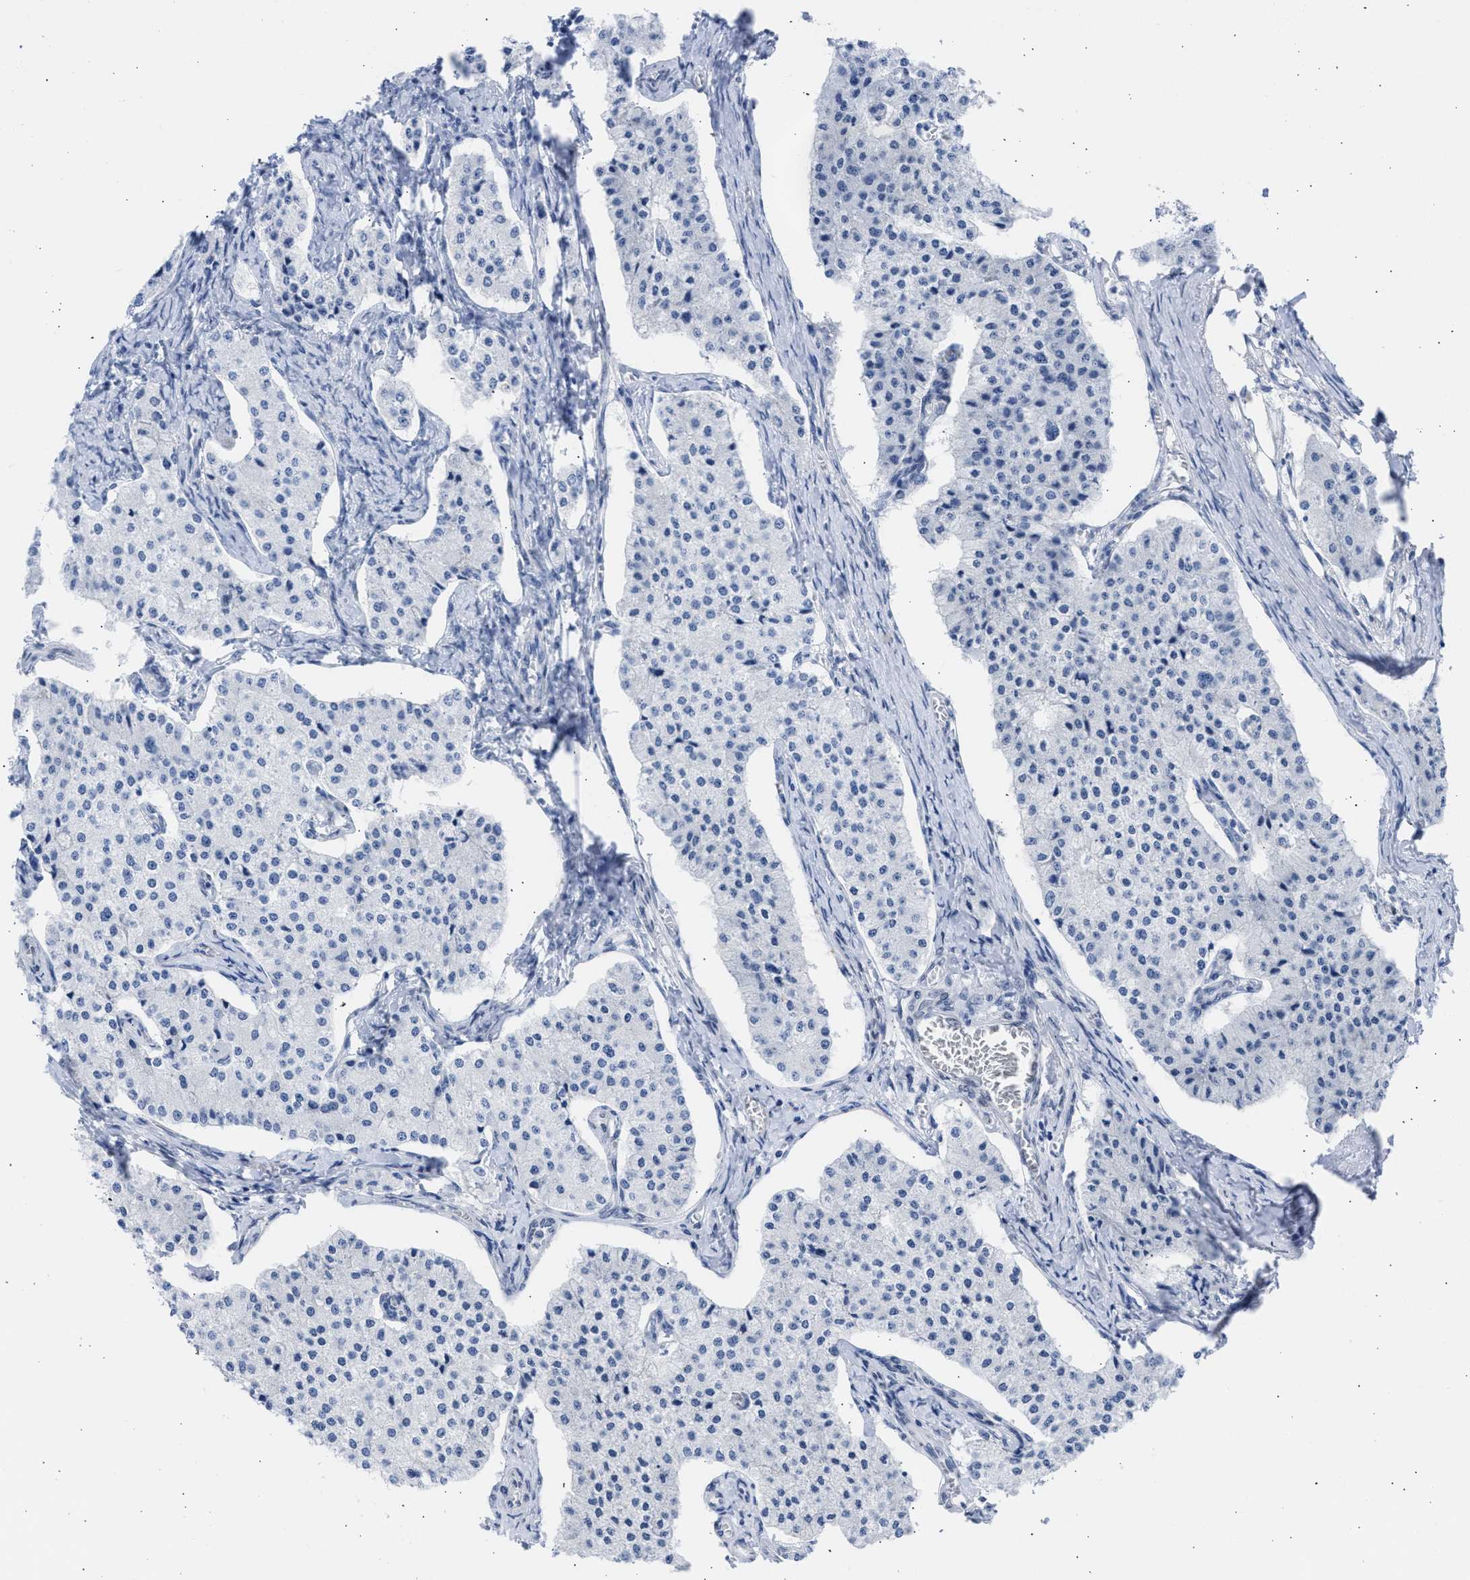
{"staining": {"intensity": "negative", "quantity": "none", "location": "none"}, "tissue": "carcinoid", "cell_type": "Tumor cells", "image_type": "cancer", "snomed": [{"axis": "morphology", "description": "Carcinoid, malignant, NOS"}, {"axis": "topography", "description": "Colon"}], "caption": "High power microscopy photomicrograph of an immunohistochemistry (IHC) photomicrograph of malignant carcinoid, revealing no significant staining in tumor cells.", "gene": "RSPH1", "patient": {"sex": "female", "age": 52}}